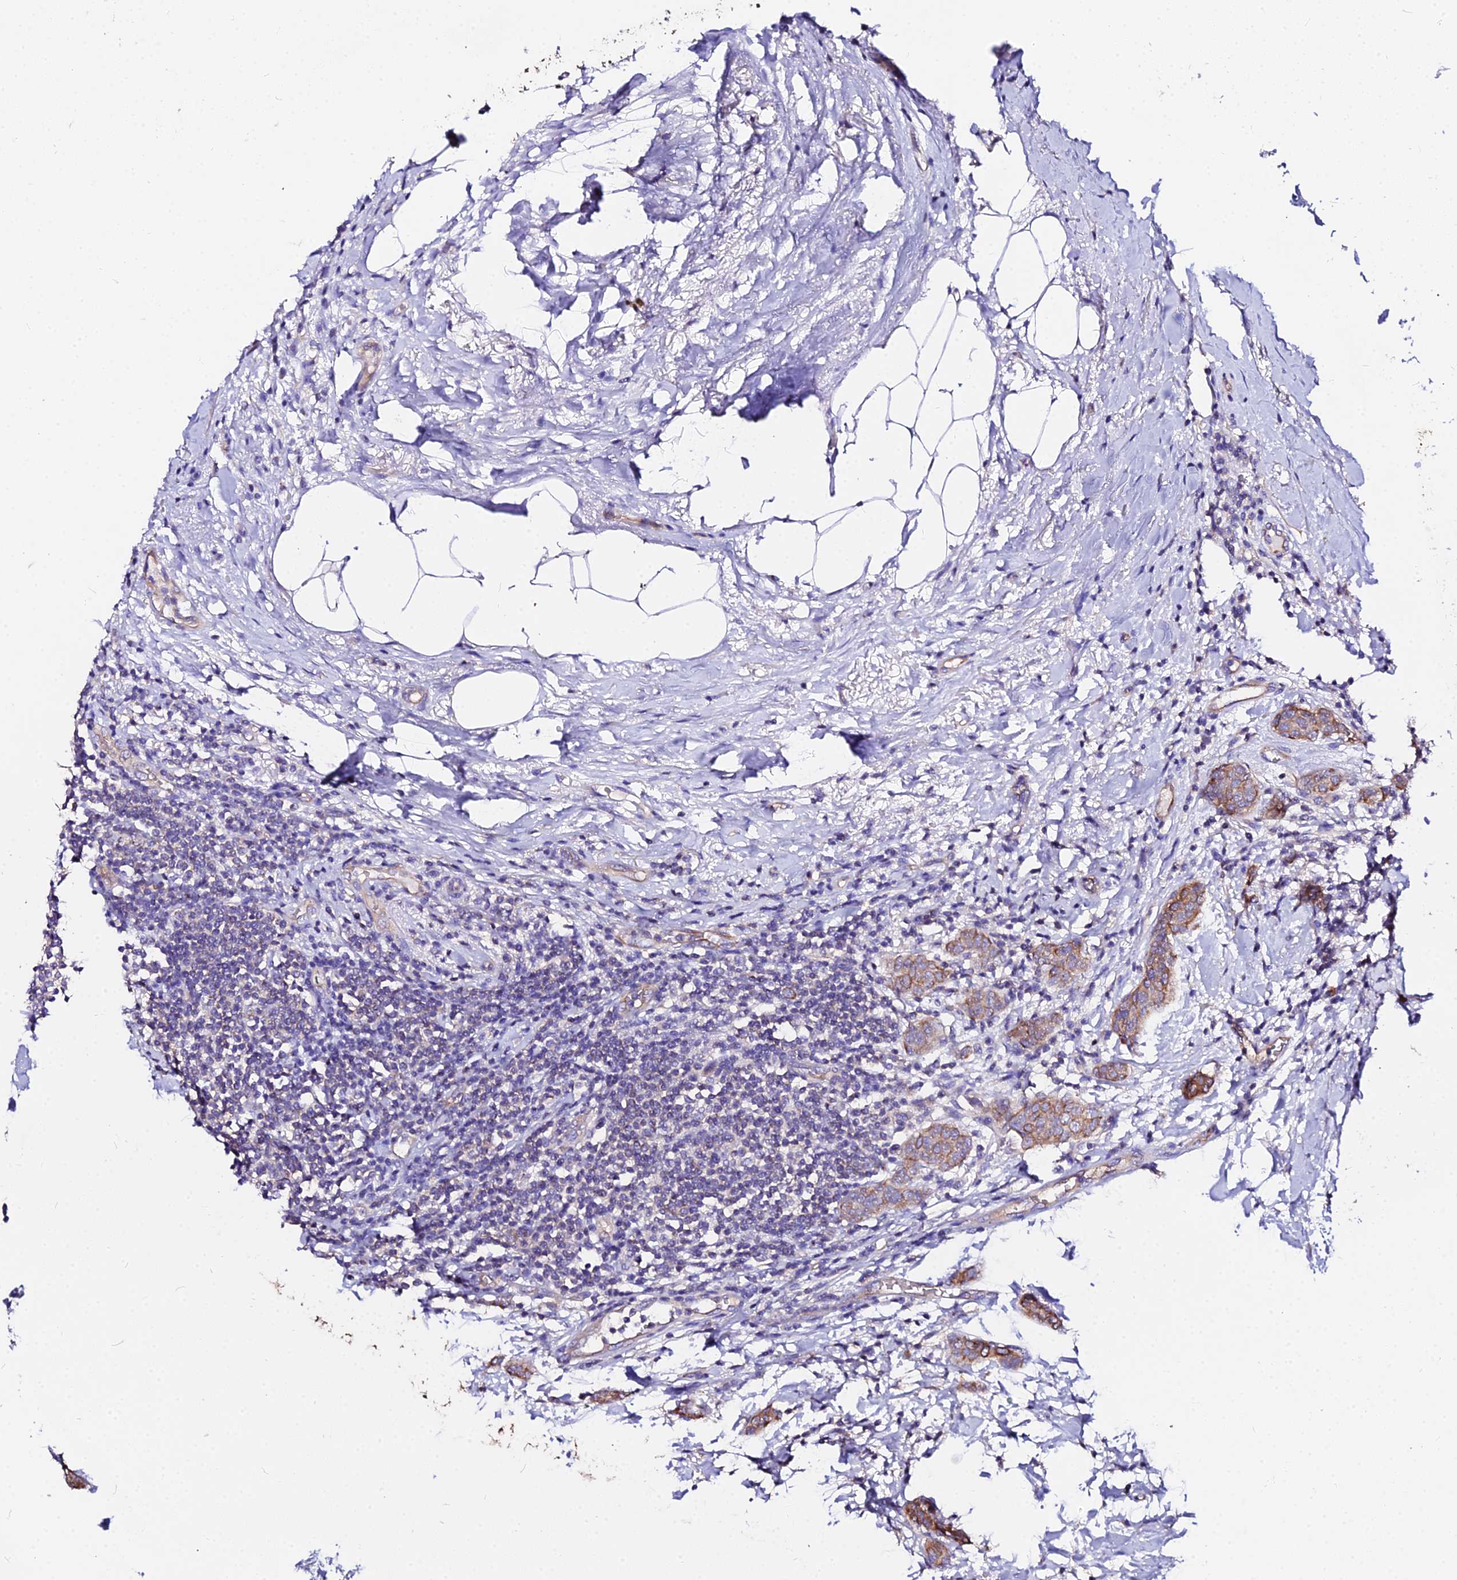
{"staining": {"intensity": "moderate", "quantity": ">75%", "location": "cytoplasmic/membranous"}, "tissue": "breast cancer", "cell_type": "Tumor cells", "image_type": "cancer", "snomed": [{"axis": "morphology", "description": "Duct carcinoma"}, {"axis": "topography", "description": "Breast"}], "caption": "A brown stain highlights moderate cytoplasmic/membranous positivity of a protein in human breast intraductal carcinoma tumor cells.", "gene": "DAW1", "patient": {"sex": "female", "age": 72}}